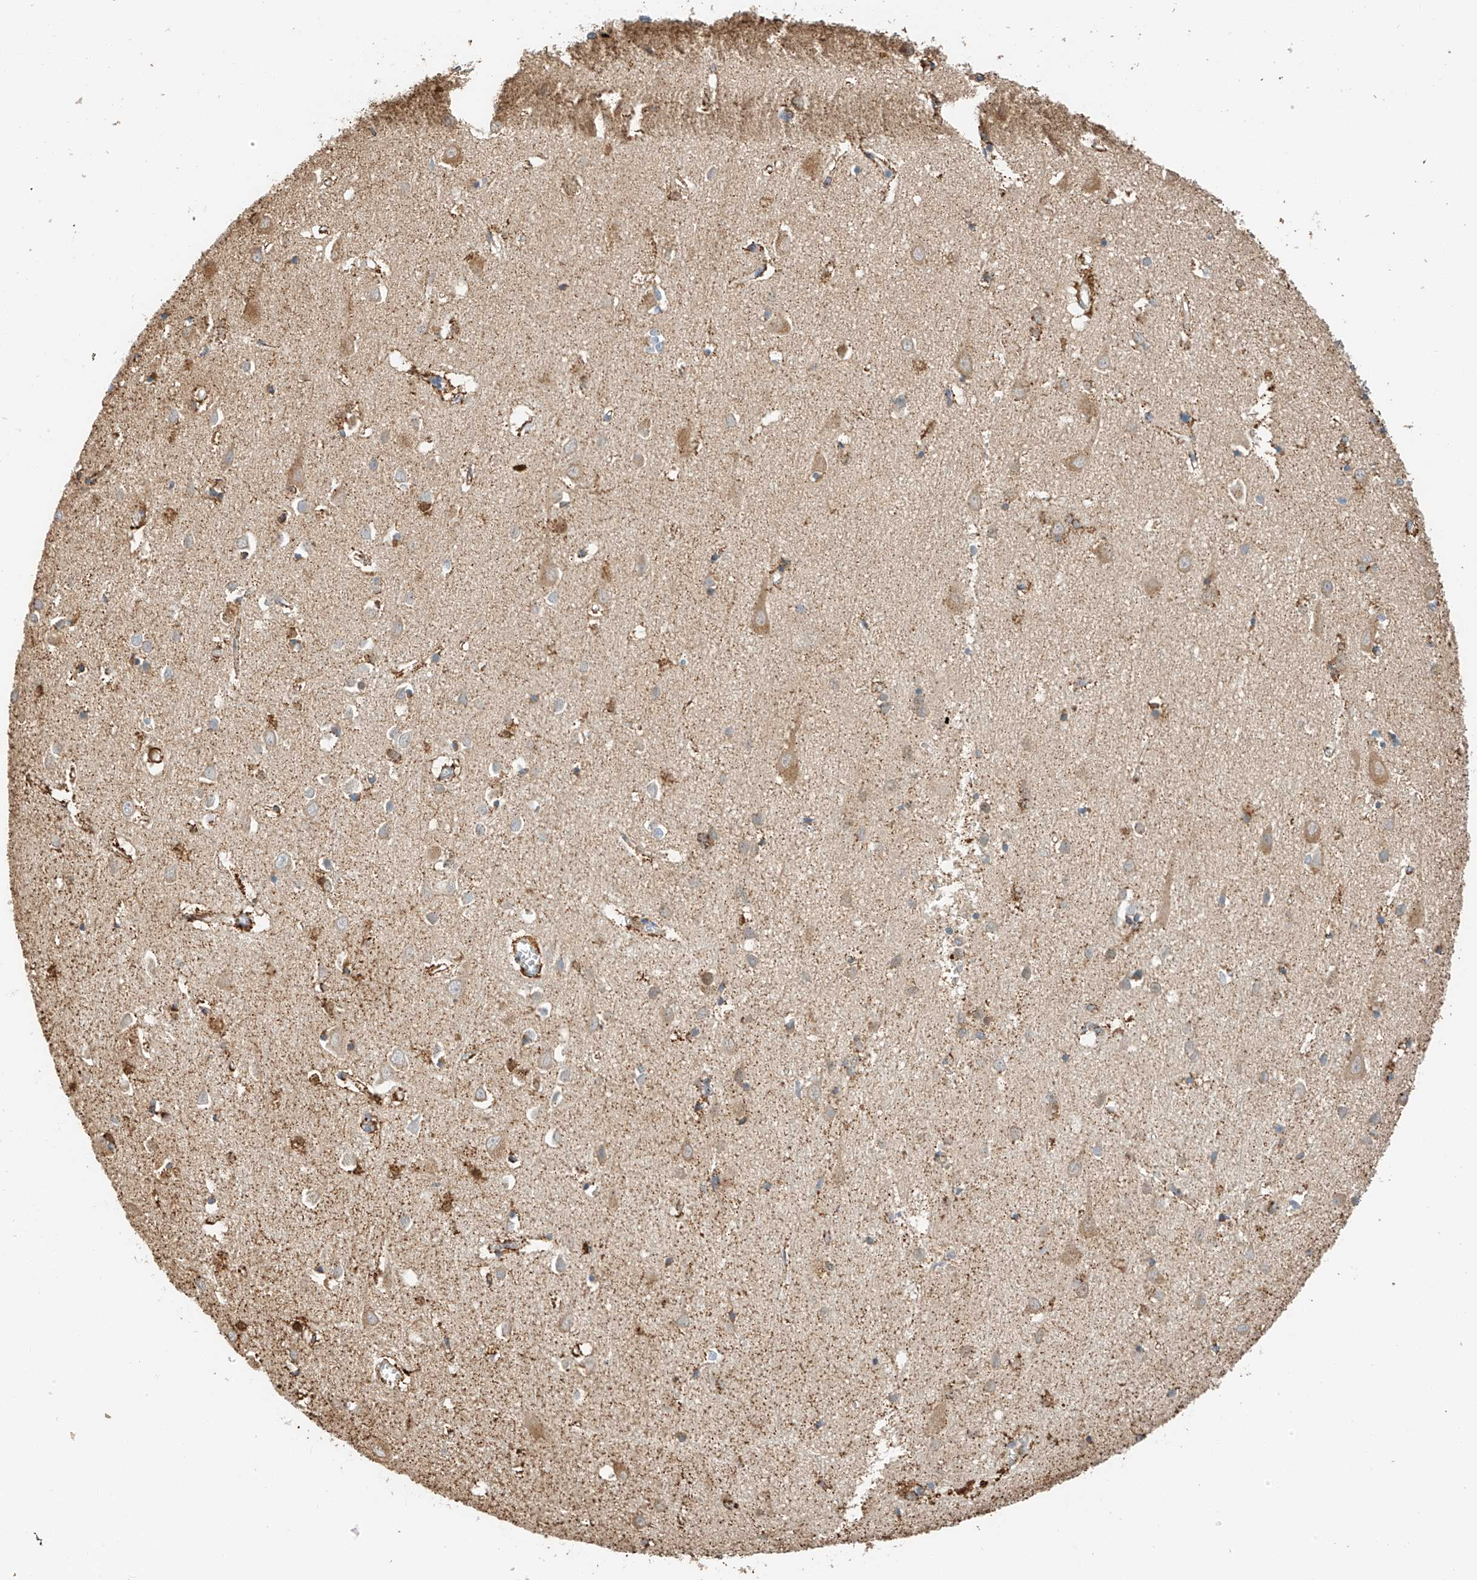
{"staining": {"intensity": "moderate", "quantity": "25%-75%", "location": "cytoplasmic/membranous"}, "tissue": "cerebral cortex", "cell_type": "Endothelial cells", "image_type": "normal", "snomed": [{"axis": "morphology", "description": "Normal tissue, NOS"}, {"axis": "topography", "description": "Cerebral cortex"}], "caption": "This micrograph shows normal cerebral cortex stained with immunohistochemistry to label a protein in brown. The cytoplasmic/membranous of endothelial cells show moderate positivity for the protein. Nuclei are counter-stained blue.", "gene": "YIPF7", "patient": {"sex": "female", "age": 64}}